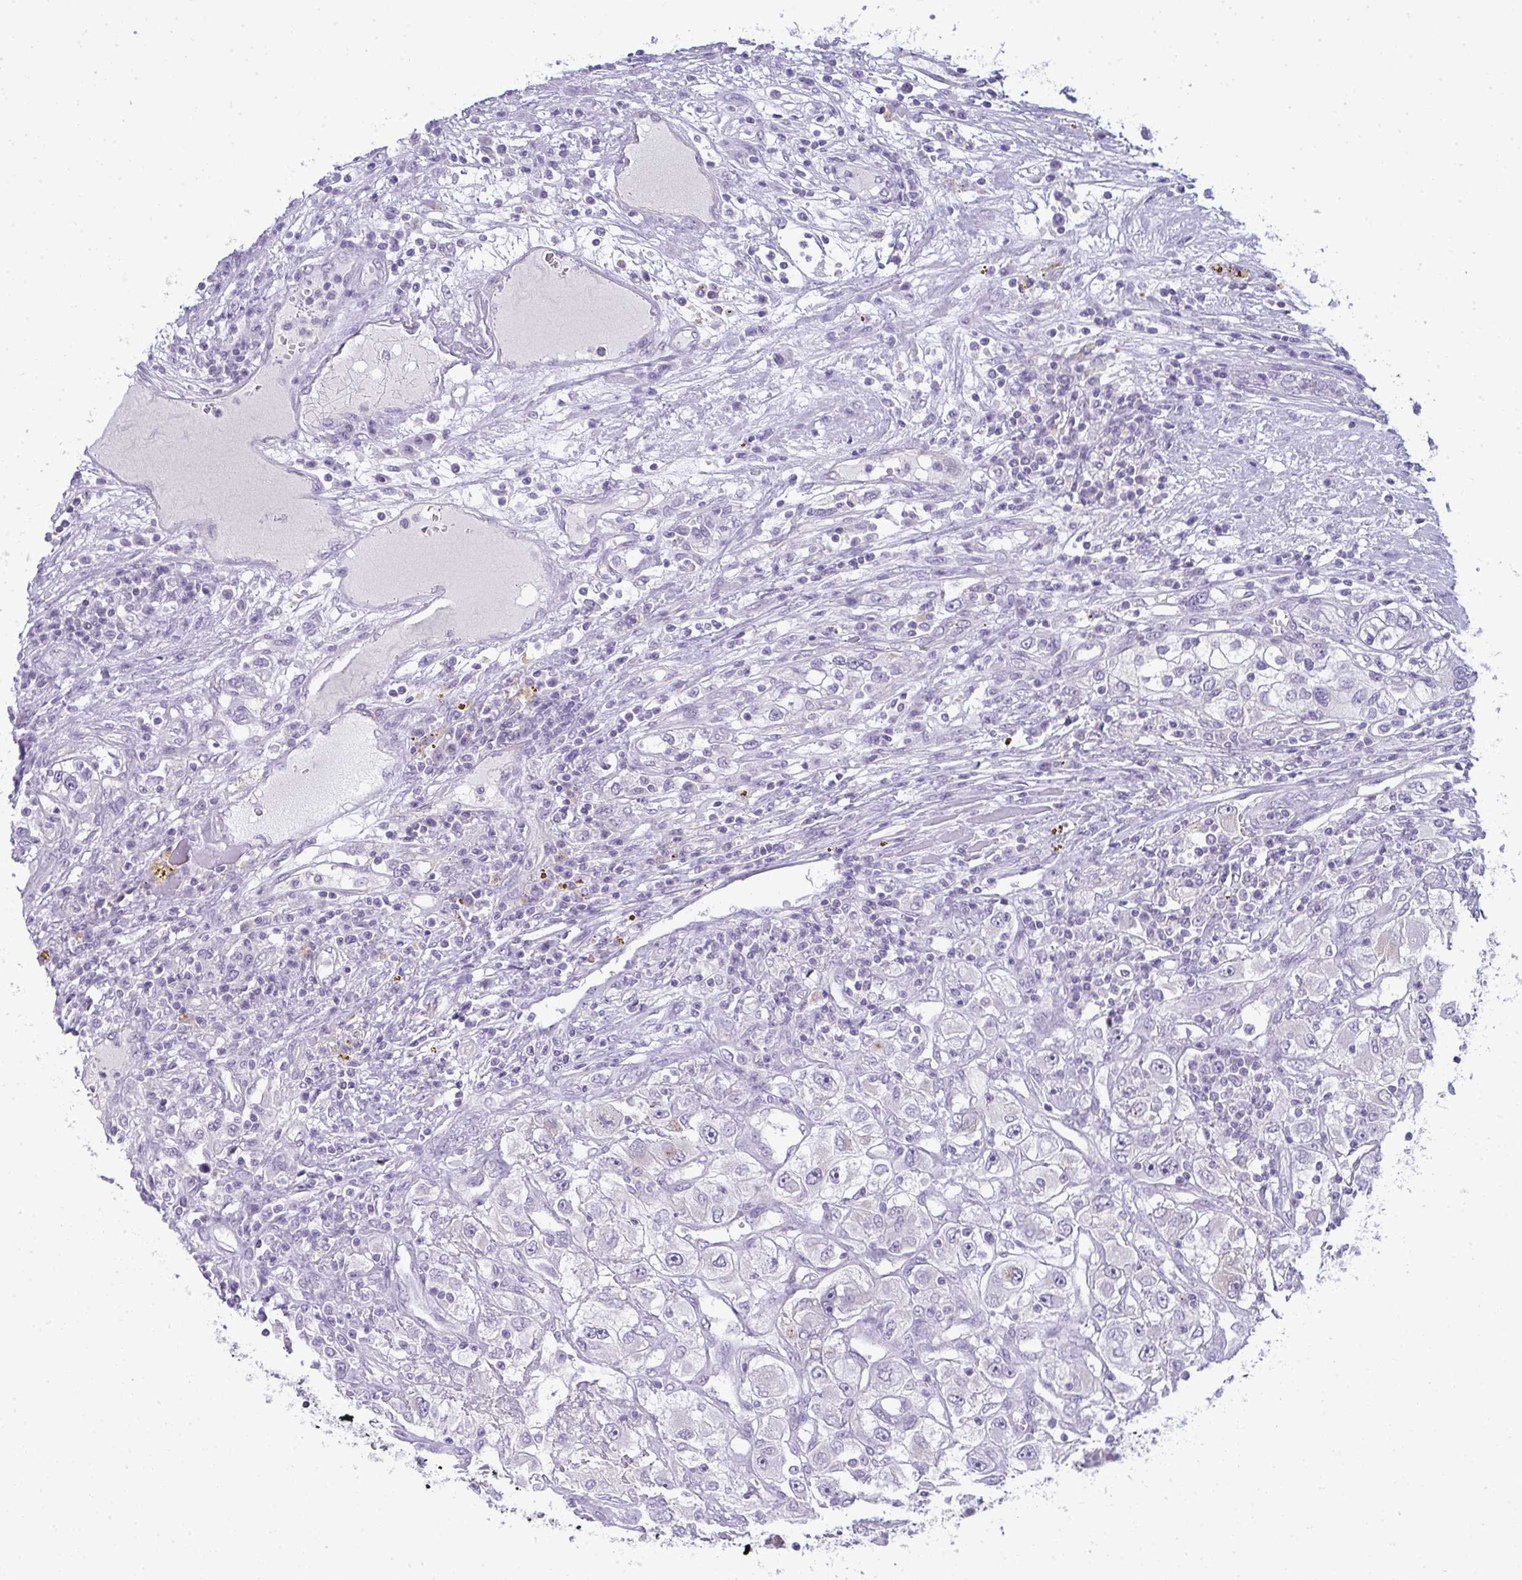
{"staining": {"intensity": "weak", "quantity": "<25%", "location": "cytoplasmic/membranous"}, "tissue": "renal cancer", "cell_type": "Tumor cells", "image_type": "cancer", "snomed": [{"axis": "morphology", "description": "Adenocarcinoma, NOS"}, {"axis": "topography", "description": "Kidney"}], "caption": "Renal cancer (adenocarcinoma) was stained to show a protein in brown. There is no significant staining in tumor cells.", "gene": "TMEM82", "patient": {"sex": "female", "age": 52}}